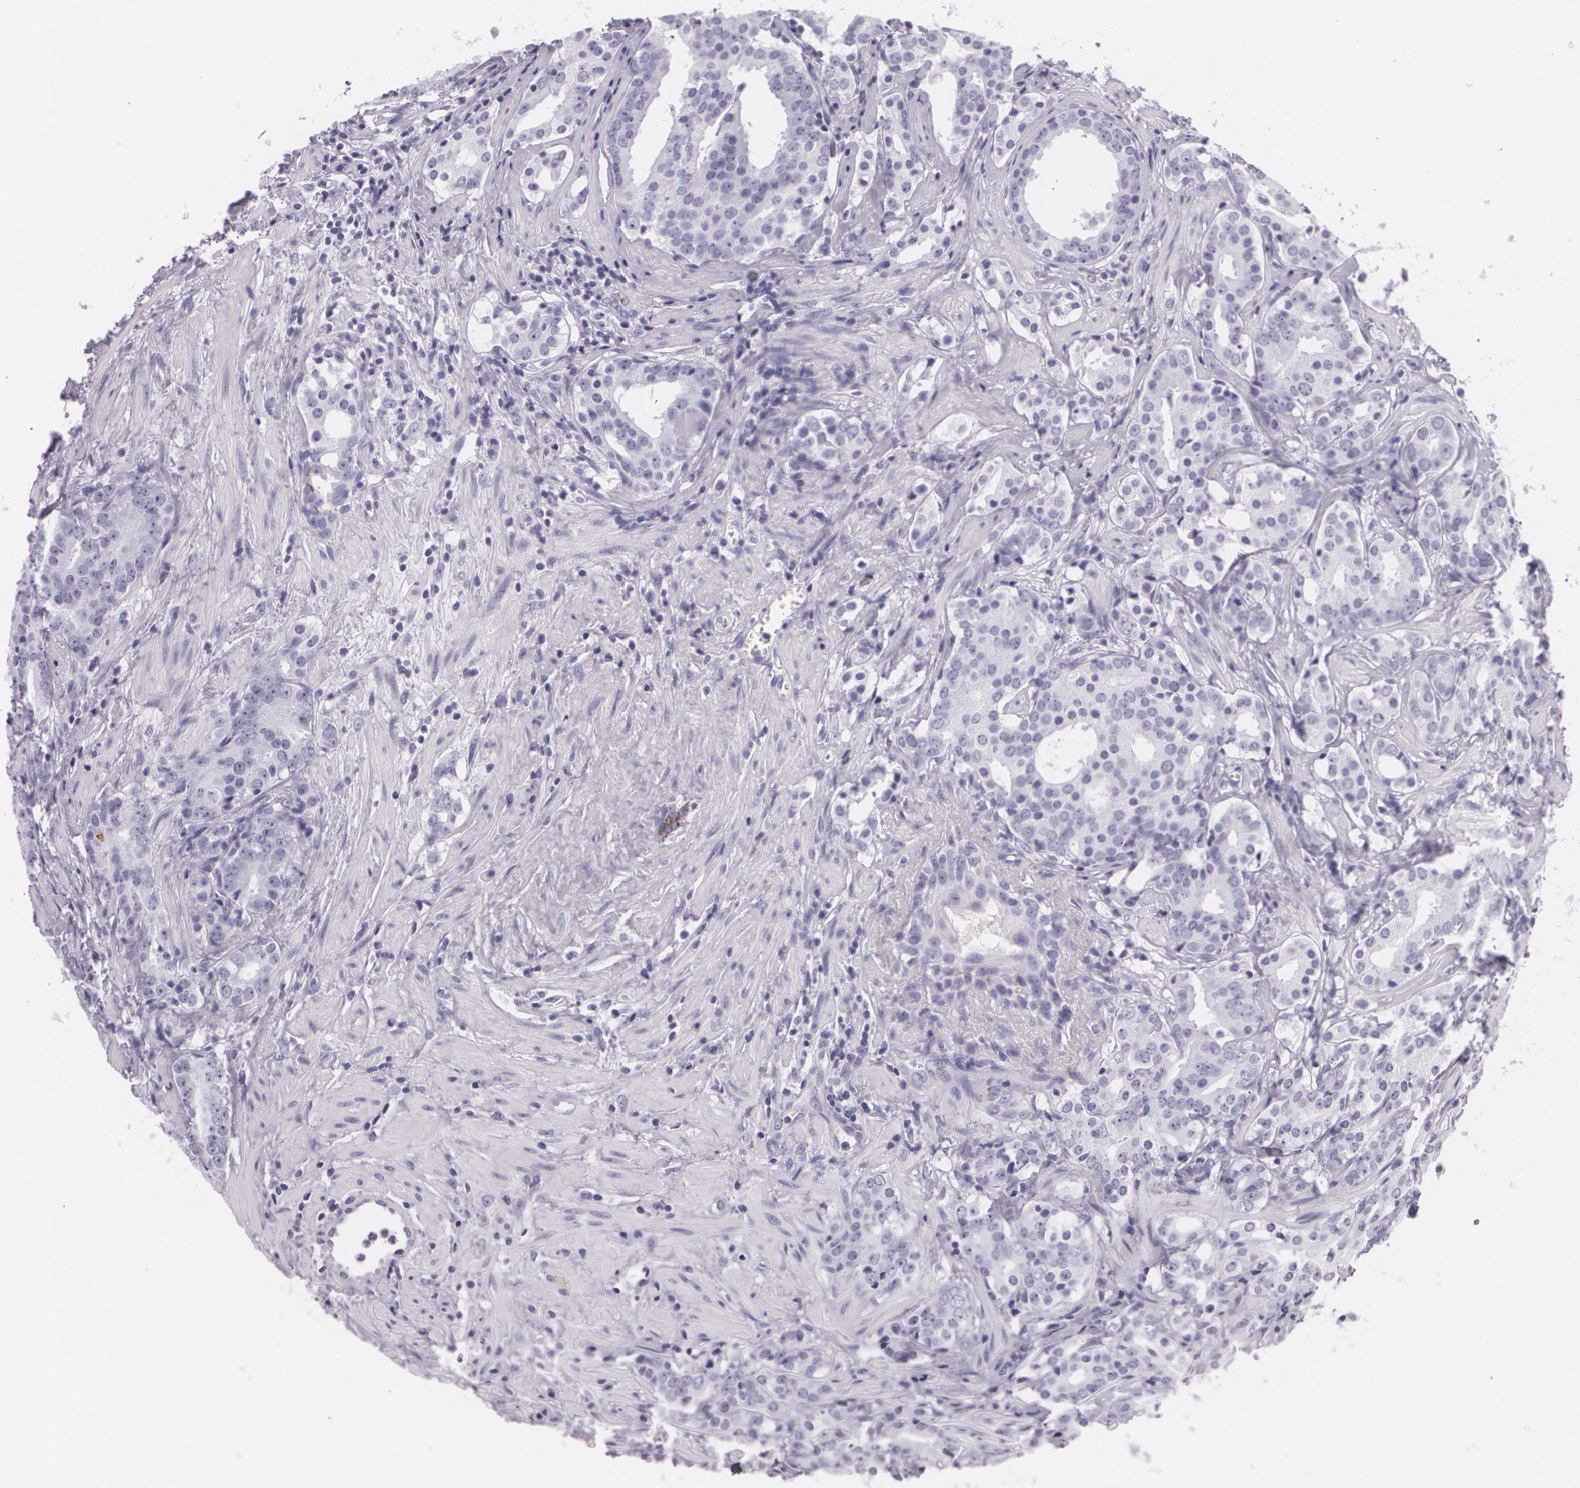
{"staining": {"intensity": "negative", "quantity": "none", "location": "none"}, "tissue": "prostate cancer", "cell_type": "Tumor cells", "image_type": "cancer", "snomed": [{"axis": "morphology", "description": "Adenocarcinoma, Low grade"}, {"axis": "topography", "description": "Prostate"}], "caption": "A high-resolution histopathology image shows immunohistochemistry staining of prostate cancer, which shows no significant positivity in tumor cells. The staining is performed using DAB (3,3'-diaminobenzidine) brown chromogen with nuclei counter-stained in using hematoxylin.", "gene": "DLG4", "patient": {"sex": "male", "age": 59}}